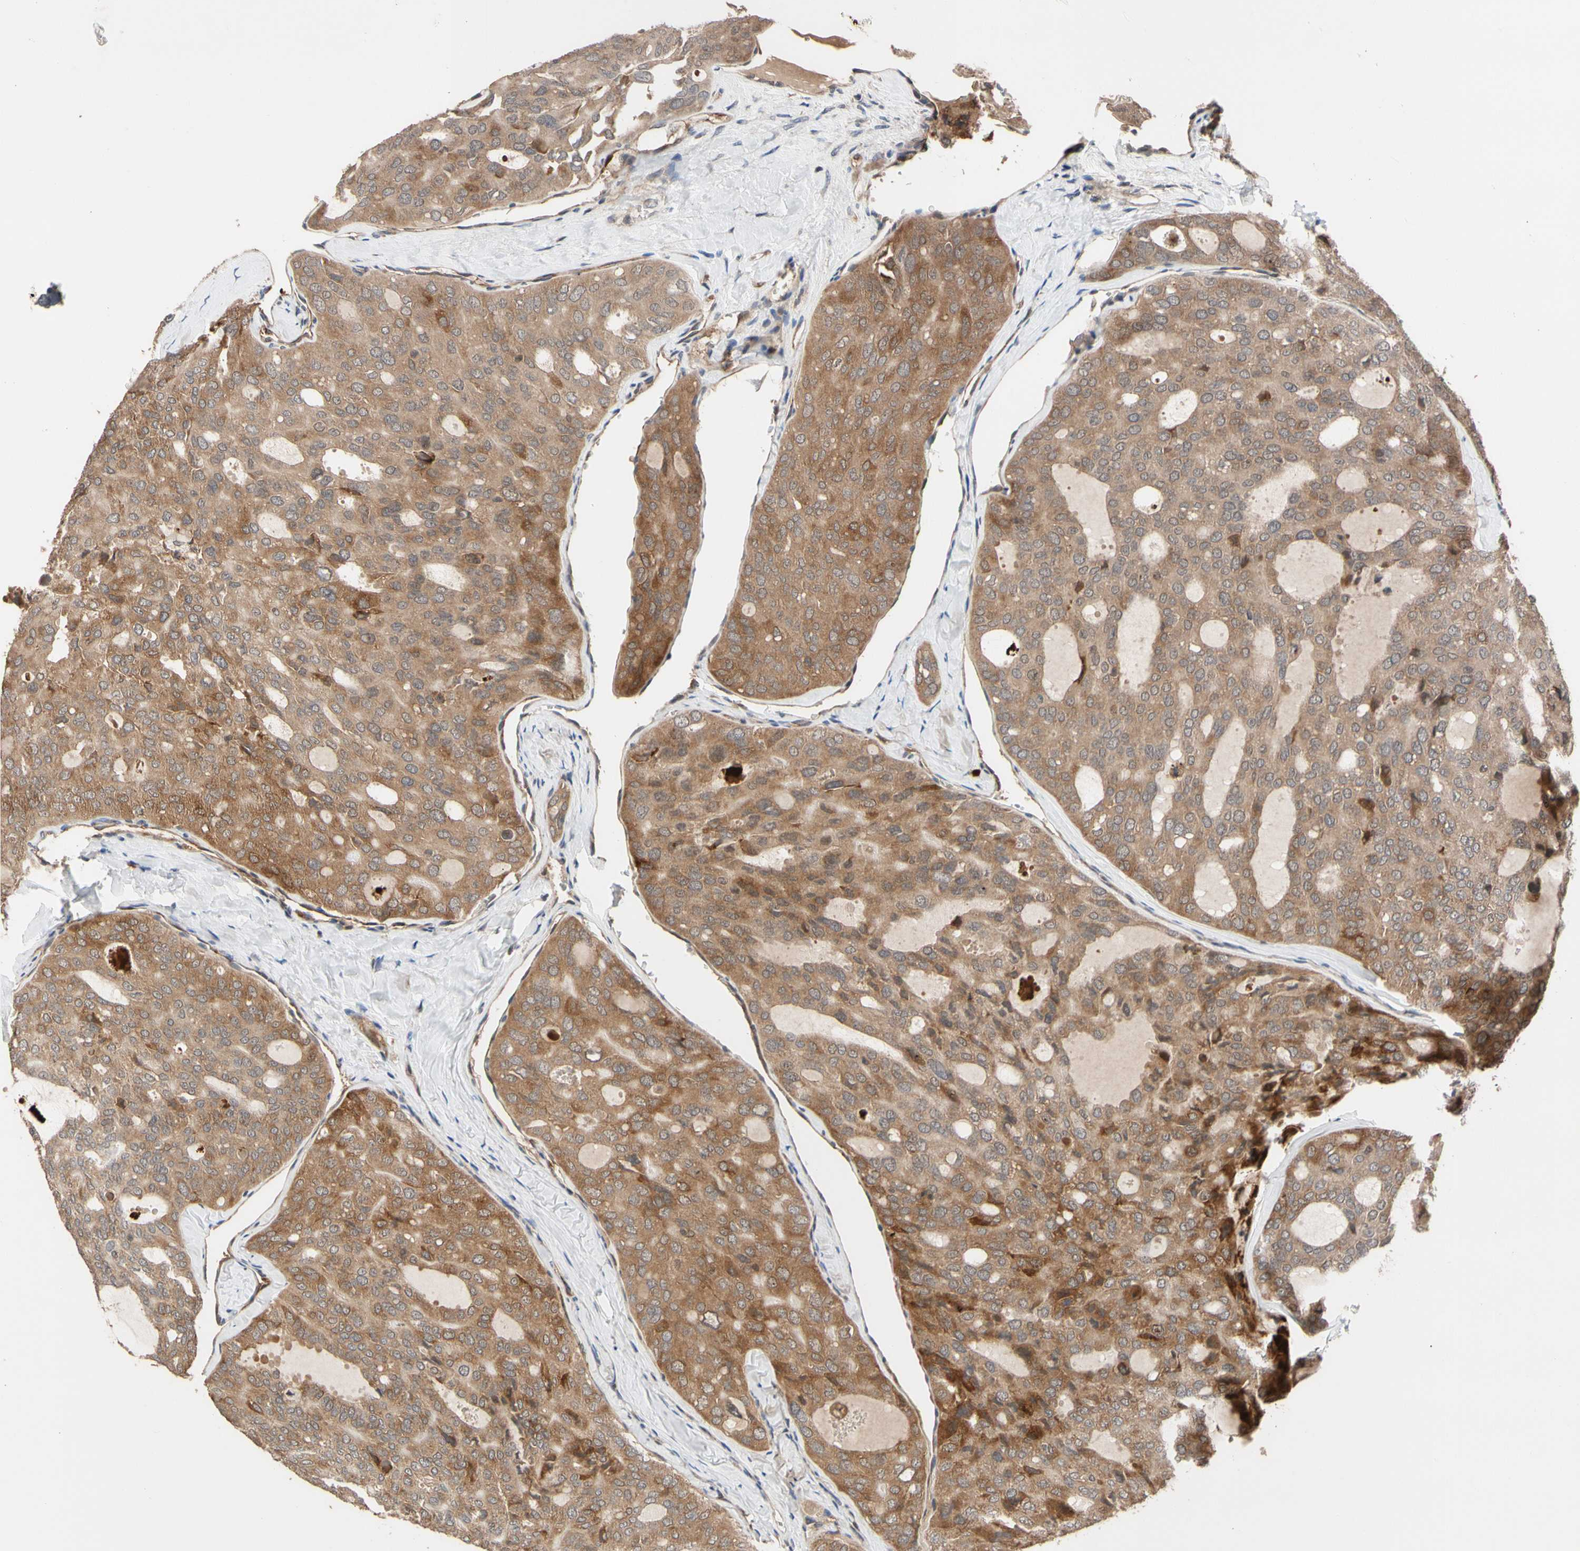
{"staining": {"intensity": "moderate", "quantity": ">75%", "location": "cytoplasmic/membranous"}, "tissue": "thyroid cancer", "cell_type": "Tumor cells", "image_type": "cancer", "snomed": [{"axis": "morphology", "description": "Follicular adenoma carcinoma, NOS"}, {"axis": "topography", "description": "Thyroid gland"}], "caption": "Thyroid cancer tissue exhibits moderate cytoplasmic/membranous staining in about >75% of tumor cells", "gene": "CYTIP", "patient": {"sex": "male", "age": 75}}